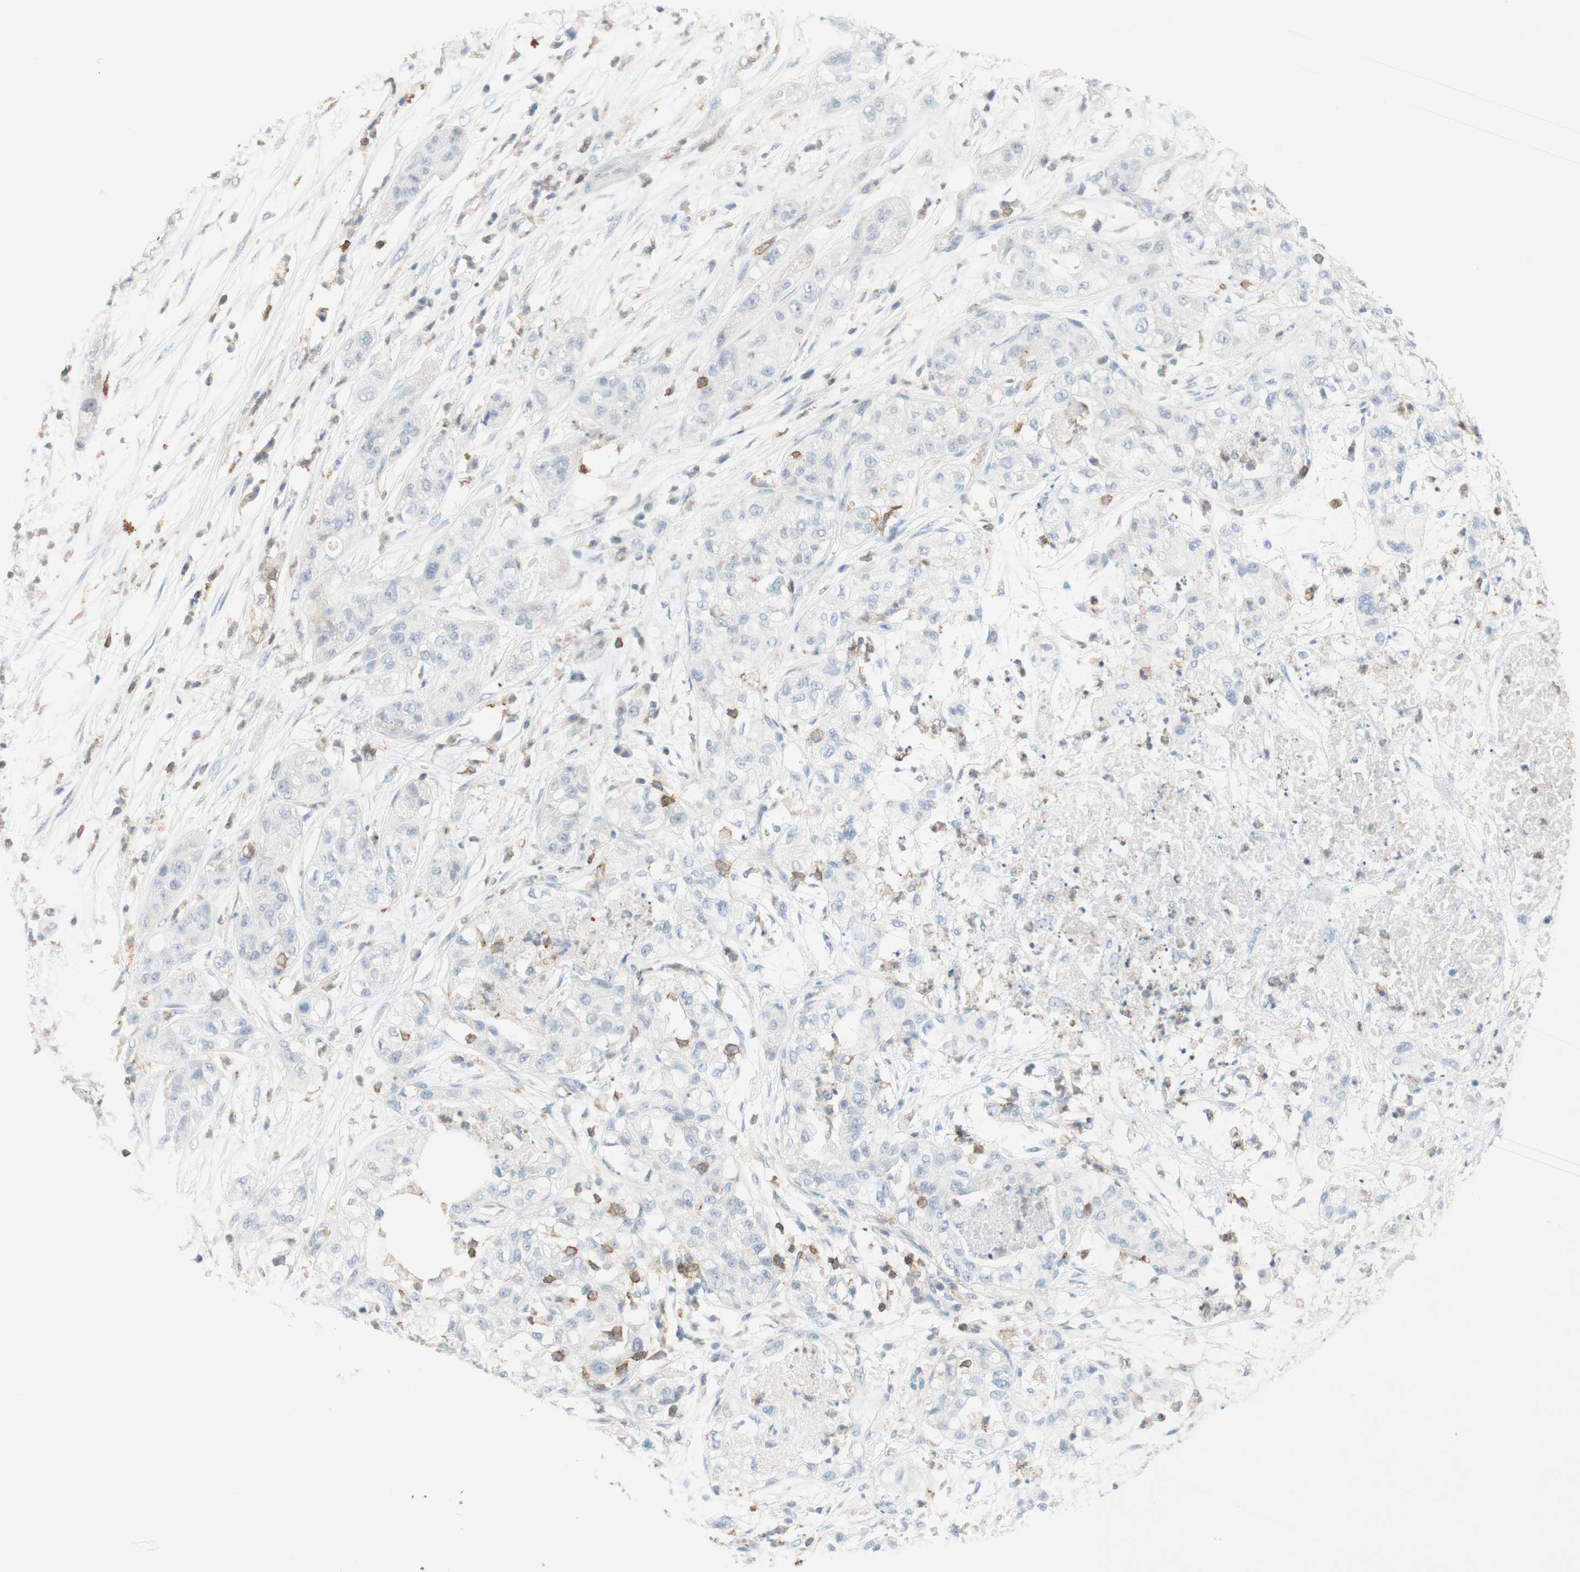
{"staining": {"intensity": "negative", "quantity": "none", "location": "none"}, "tissue": "pancreatic cancer", "cell_type": "Tumor cells", "image_type": "cancer", "snomed": [{"axis": "morphology", "description": "Adenocarcinoma, NOS"}, {"axis": "topography", "description": "Pancreas"}], "caption": "The IHC histopathology image has no significant positivity in tumor cells of pancreatic cancer tissue.", "gene": "SPINK6", "patient": {"sex": "female", "age": 78}}